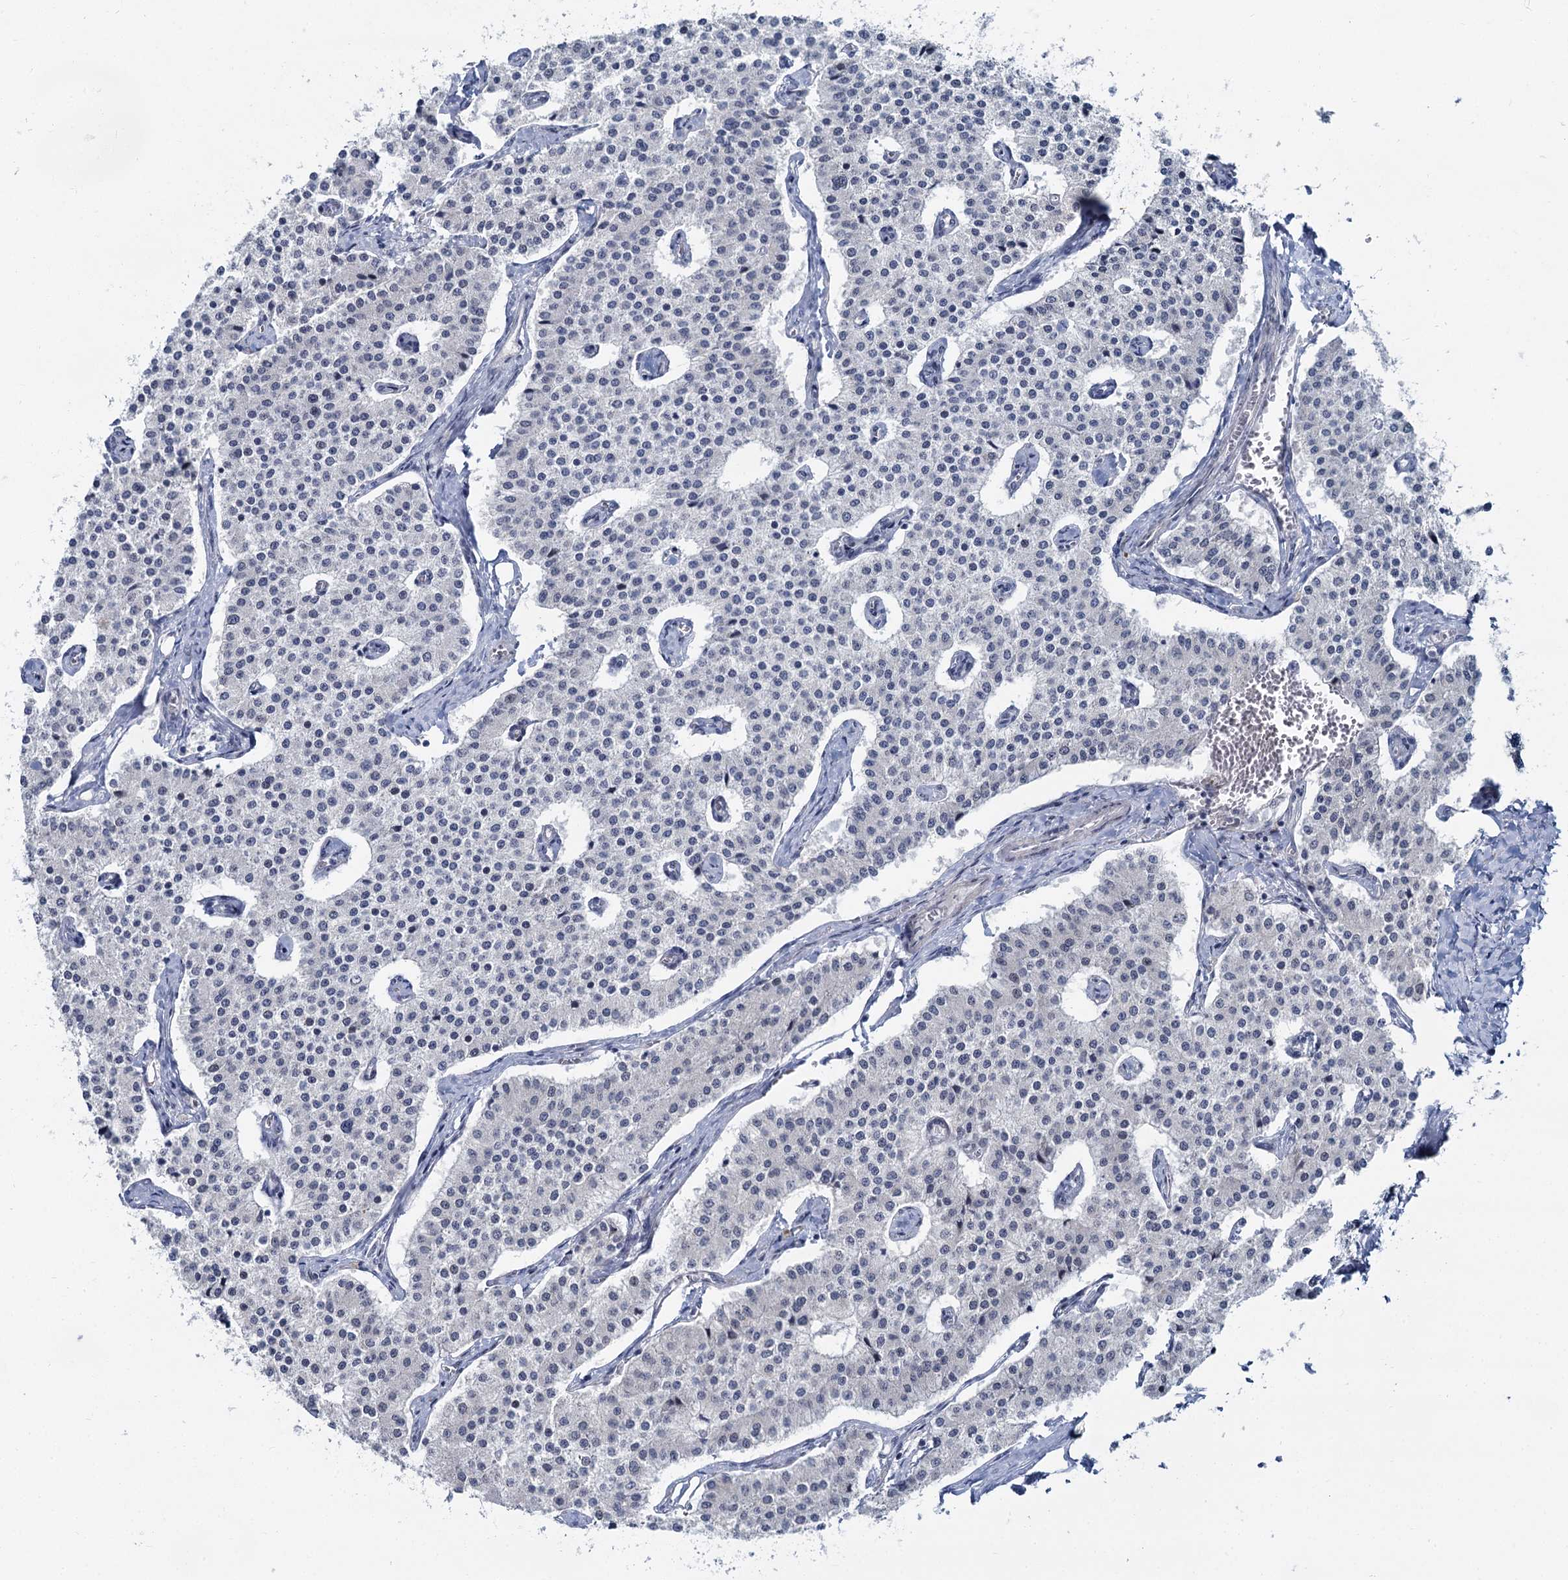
{"staining": {"intensity": "negative", "quantity": "none", "location": "none"}, "tissue": "carcinoid", "cell_type": "Tumor cells", "image_type": "cancer", "snomed": [{"axis": "morphology", "description": "Carcinoid, malignant, NOS"}, {"axis": "topography", "description": "Colon"}], "caption": "Tumor cells show no significant protein positivity in carcinoid.", "gene": "ACRBP", "patient": {"sex": "female", "age": 52}}